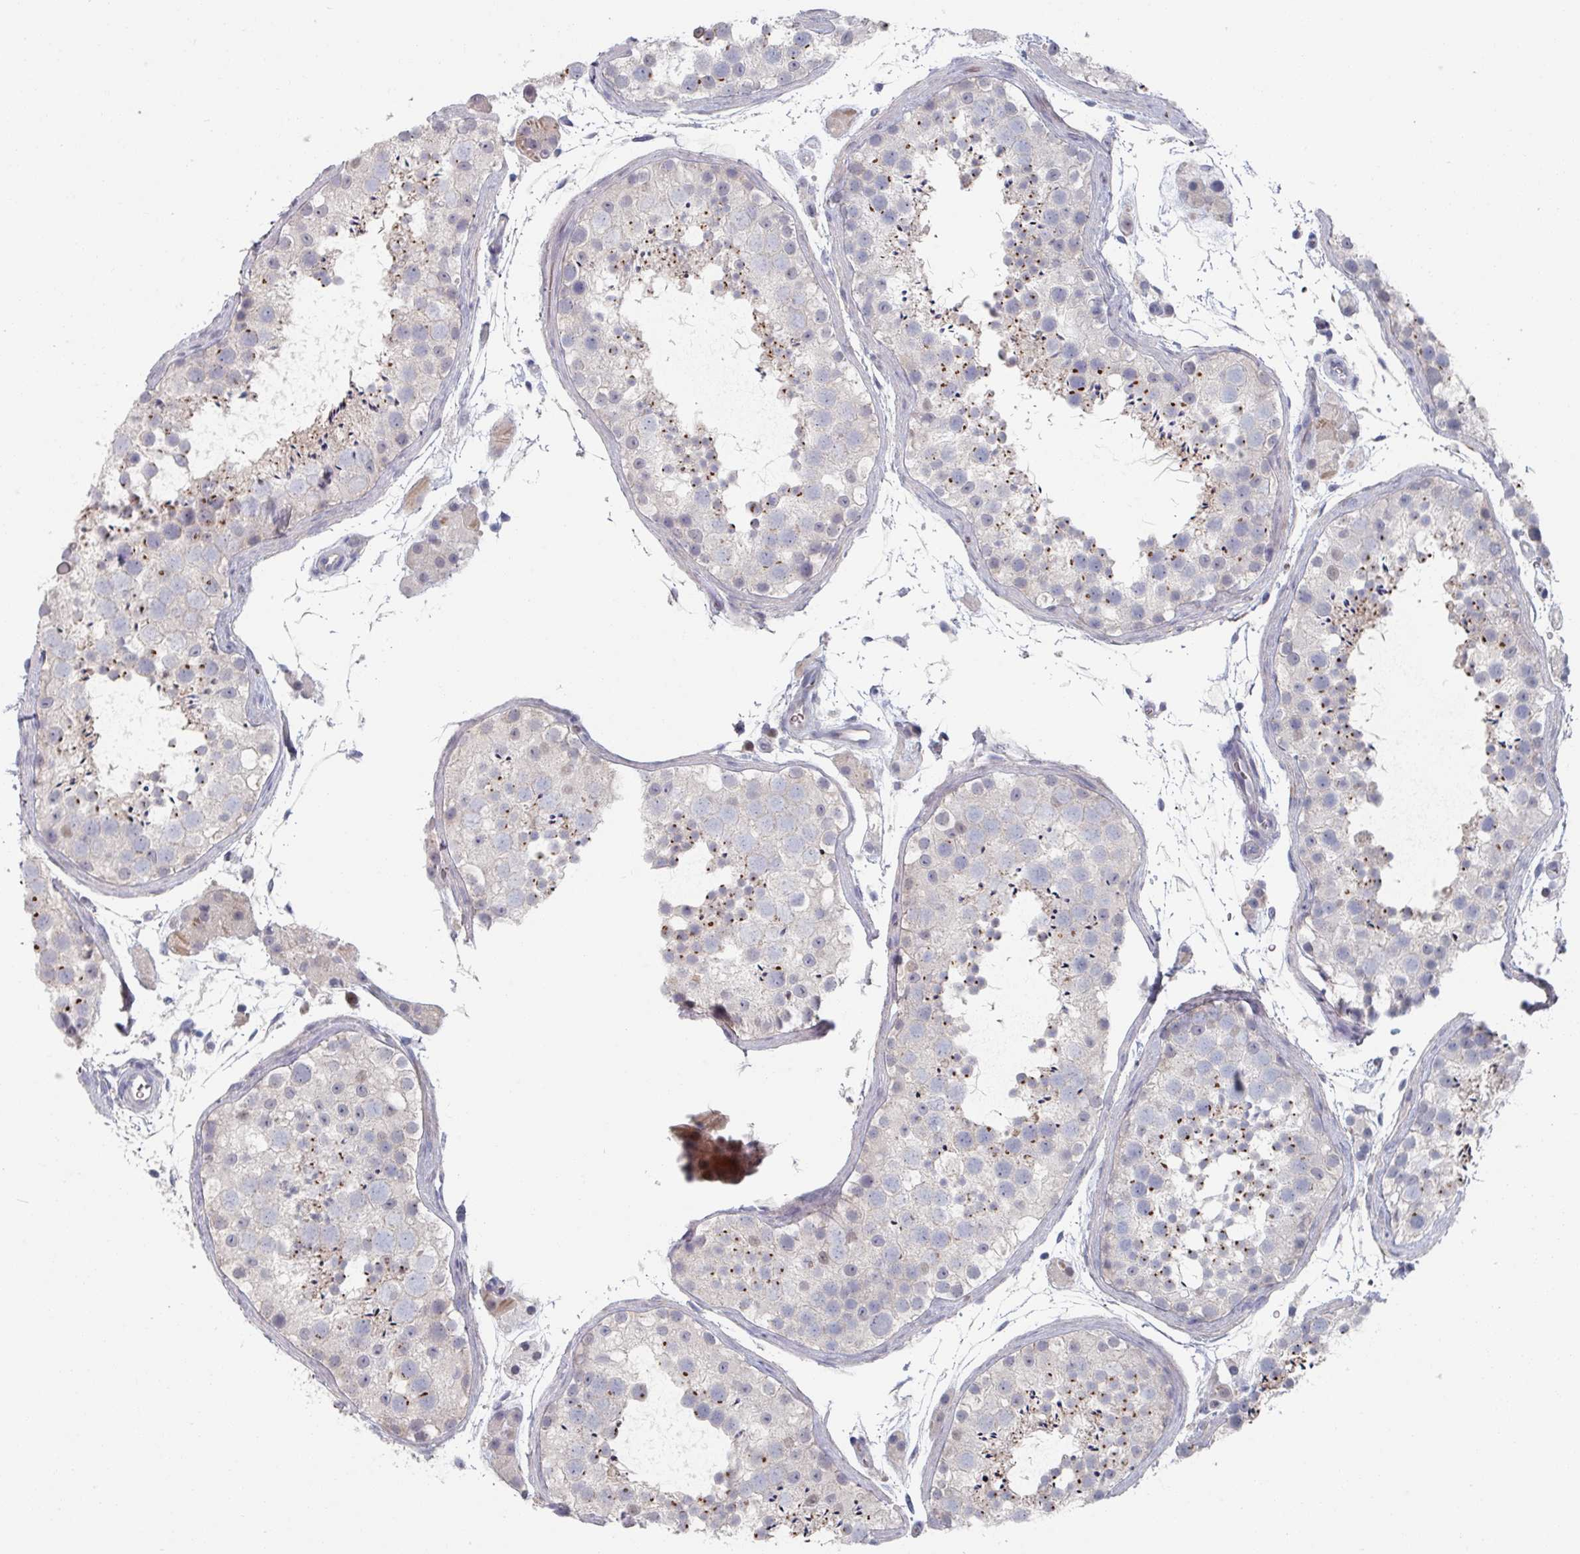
{"staining": {"intensity": "moderate", "quantity": "<25%", "location": "cytoplasmic/membranous"}, "tissue": "testis", "cell_type": "Cells in seminiferous ducts", "image_type": "normal", "snomed": [{"axis": "morphology", "description": "Normal tissue, NOS"}, {"axis": "topography", "description": "Testis"}], "caption": "Immunohistochemical staining of unremarkable testis exhibits moderate cytoplasmic/membranous protein expression in approximately <25% of cells in seminiferous ducts. The protein is shown in brown color, while the nuclei are stained blue.", "gene": "EFL1", "patient": {"sex": "male", "age": 41}}